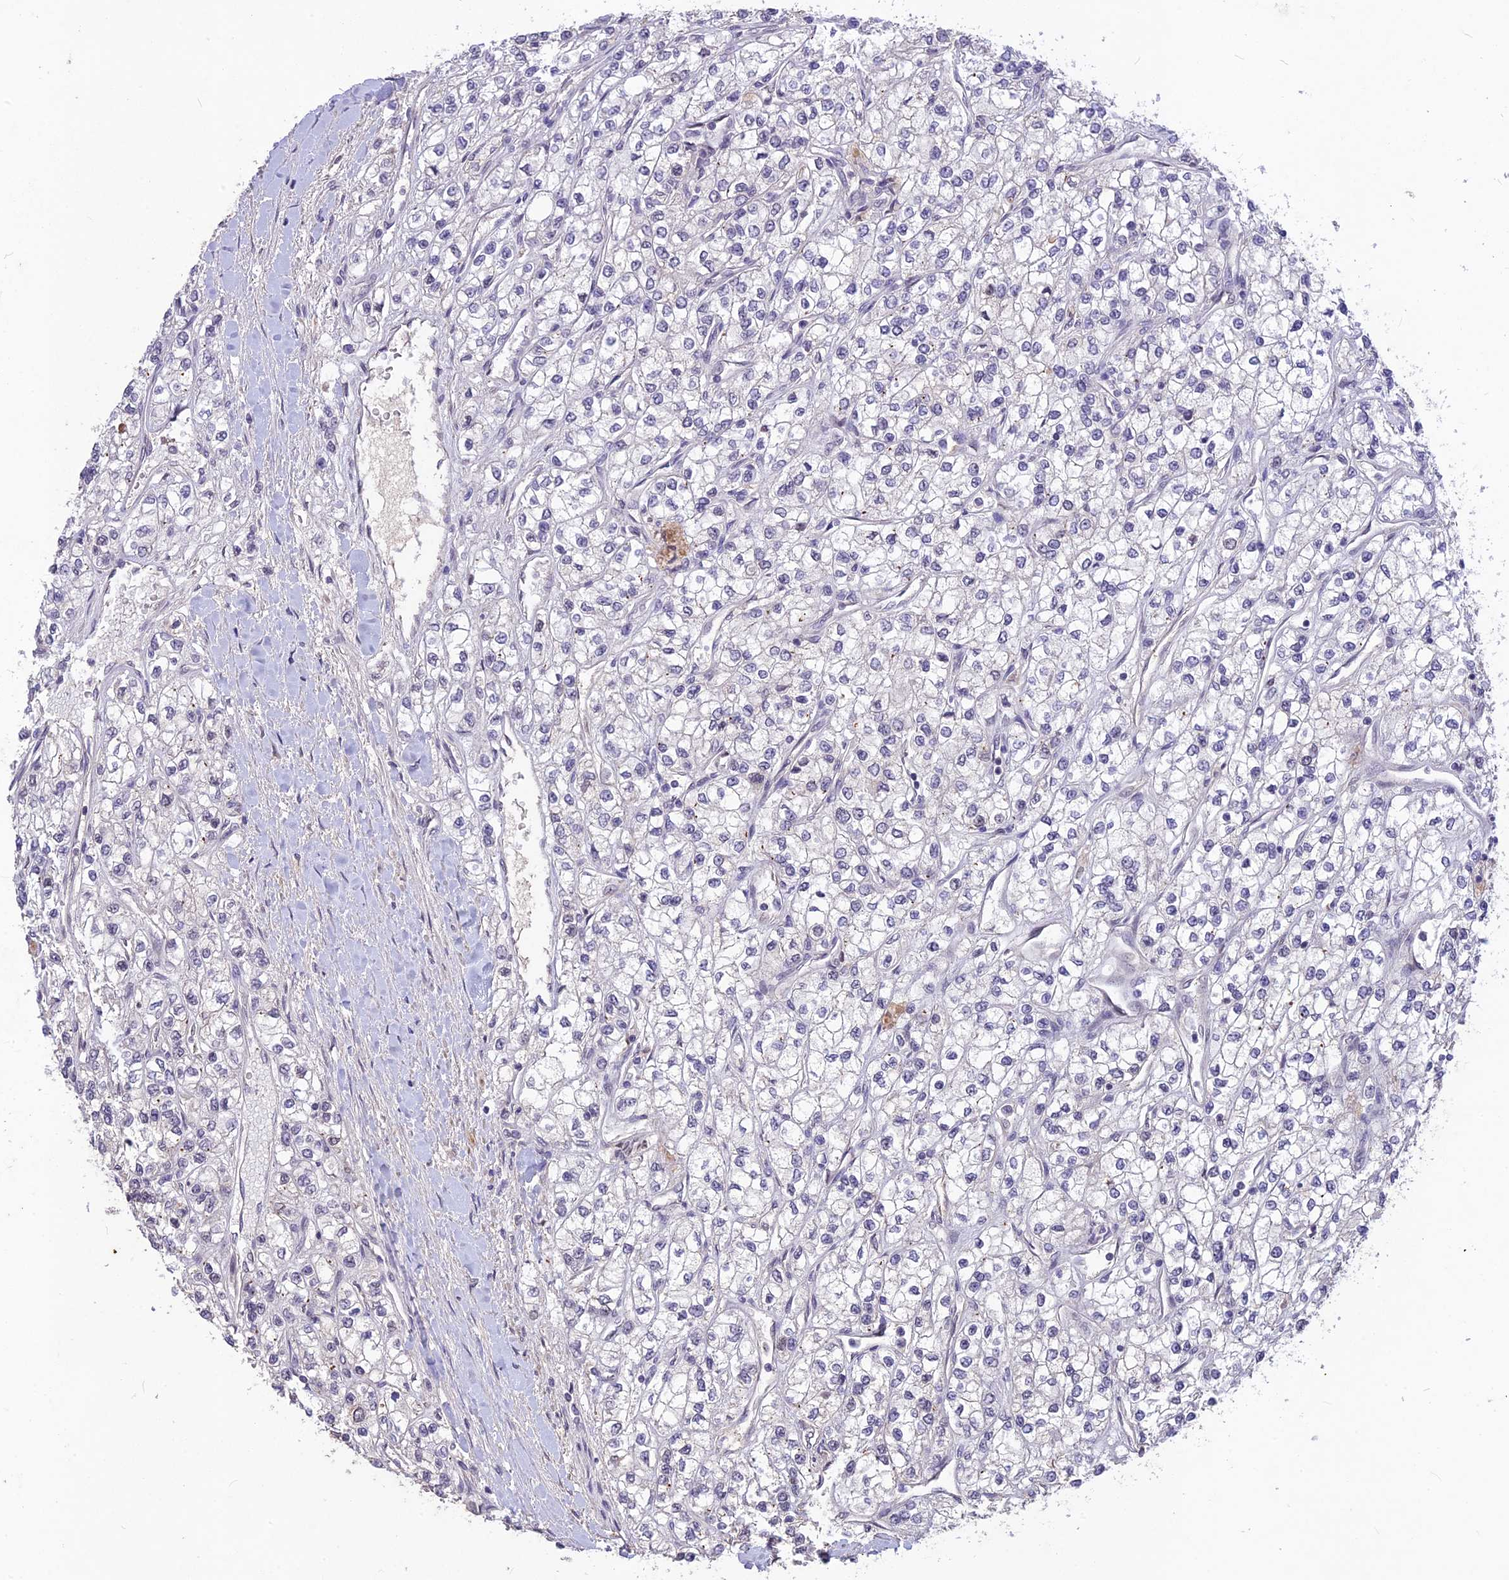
{"staining": {"intensity": "negative", "quantity": "none", "location": "none"}, "tissue": "renal cancer", "cell_type": "Tumor cells", "image_type": "cancer", "snomed": [{"axis": "morphology", "description": "Adenocarcinoma, NOS"}, {"axis": "topography", "description": "Kidney"}], "caption": "Renal adenocarcinoma stained for a protein using IHC shows no expression tumor cells.", "gene": "DIS3", "patient": {"sex": "male", "age": 80}}